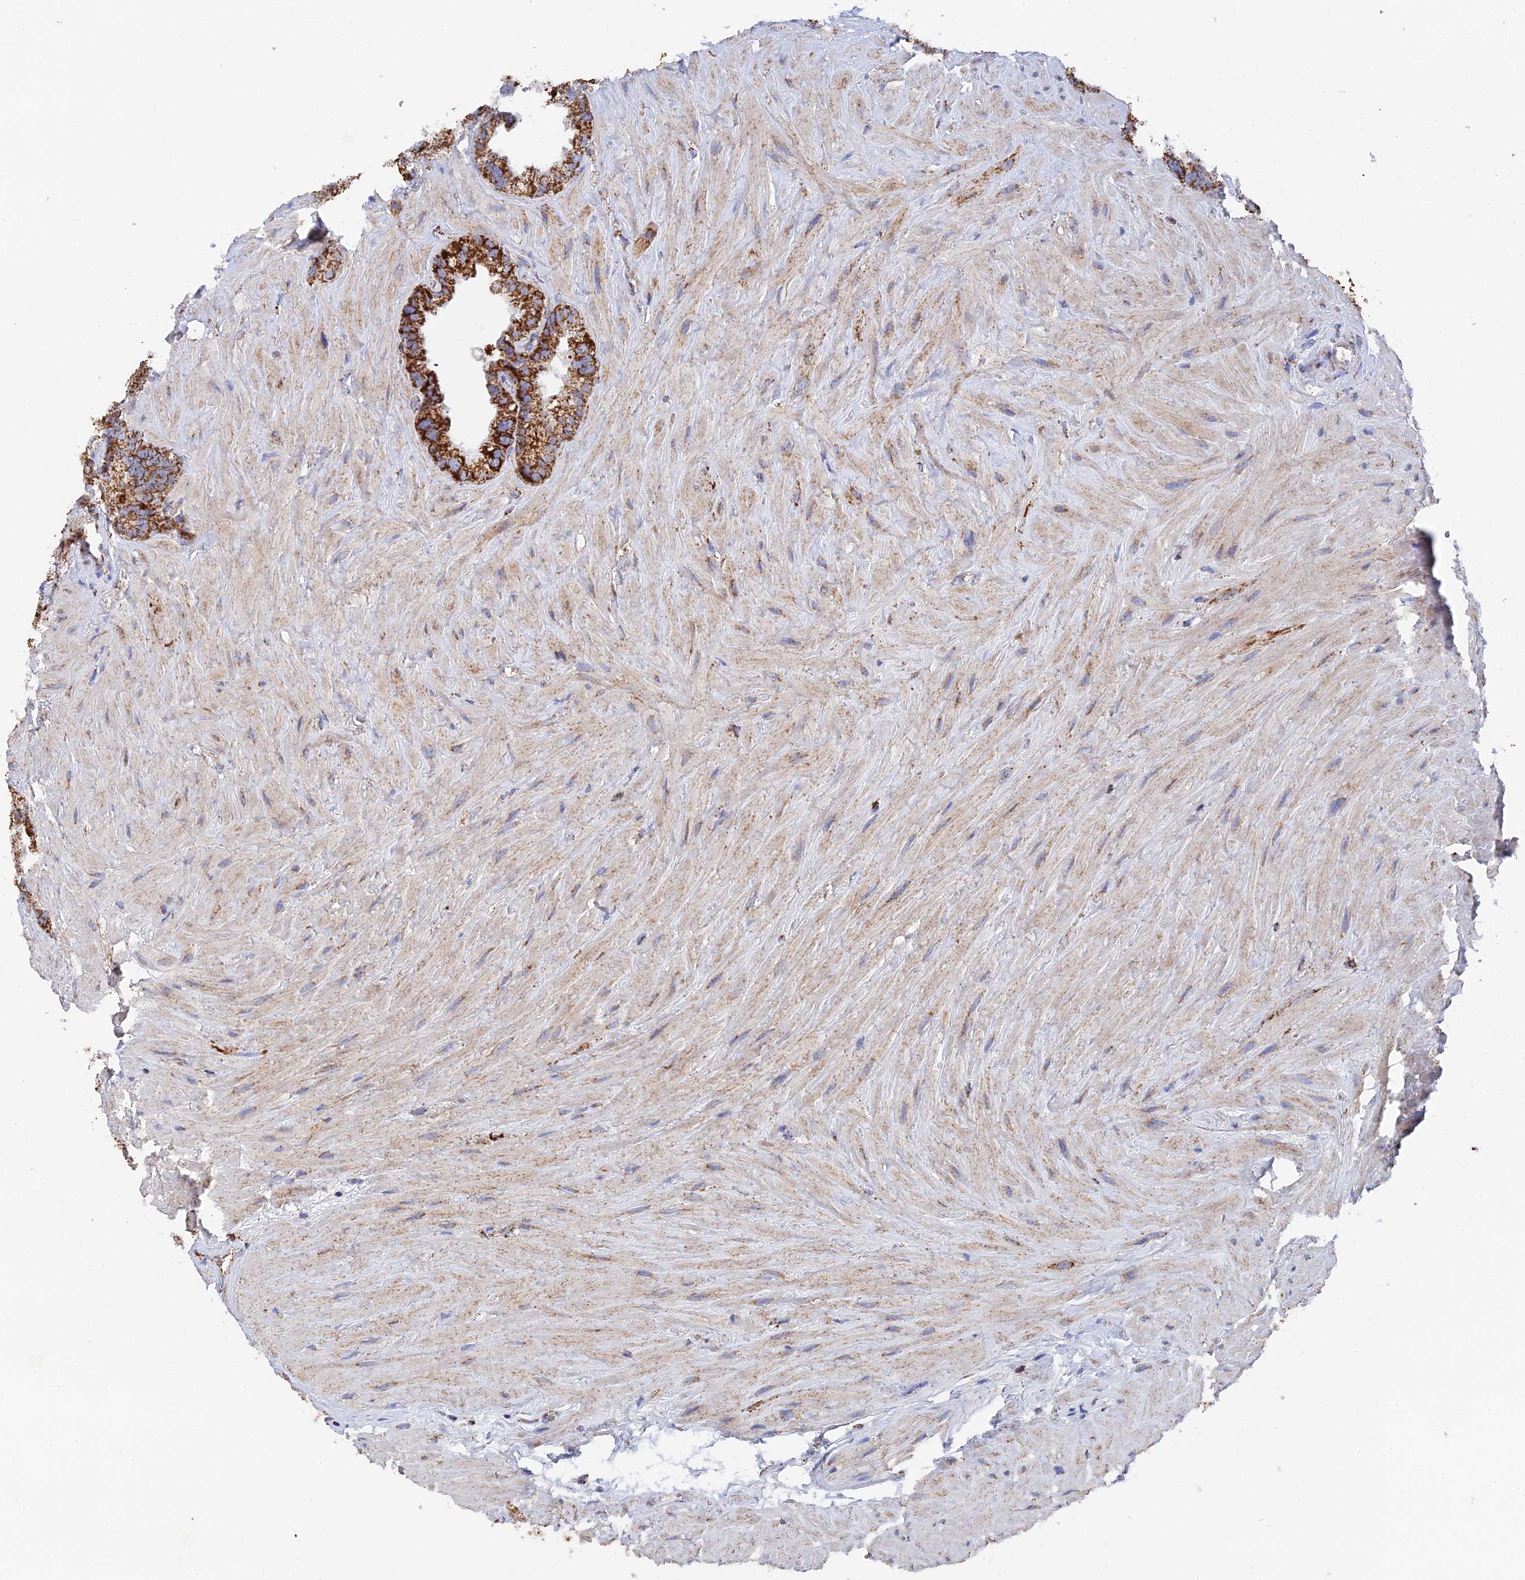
{"staining": {"intensity": "strong", "quantity": ">75%", "location": "cytoplasmic/membranous"}, "tissue": "seminal vesicle", "cell_type": "Glandular cells", "image_type": "normal", "snomed": [{"axis": "morphology", "description": "Normal tissue, NOS"}, {"axis": "topography", "description": "Prostate"}, {"axis": "topography", "description": "Seminal veicle"}], "caption": "The image reveals immunohistochemical staining of unremarkable seminal vesicle. There is strong cytoplasmic/membranous positivity is identified in approximately >75% of glandular cells.", "gene": "HAUS8", "patient": {"sex": "male", "age": 68}}